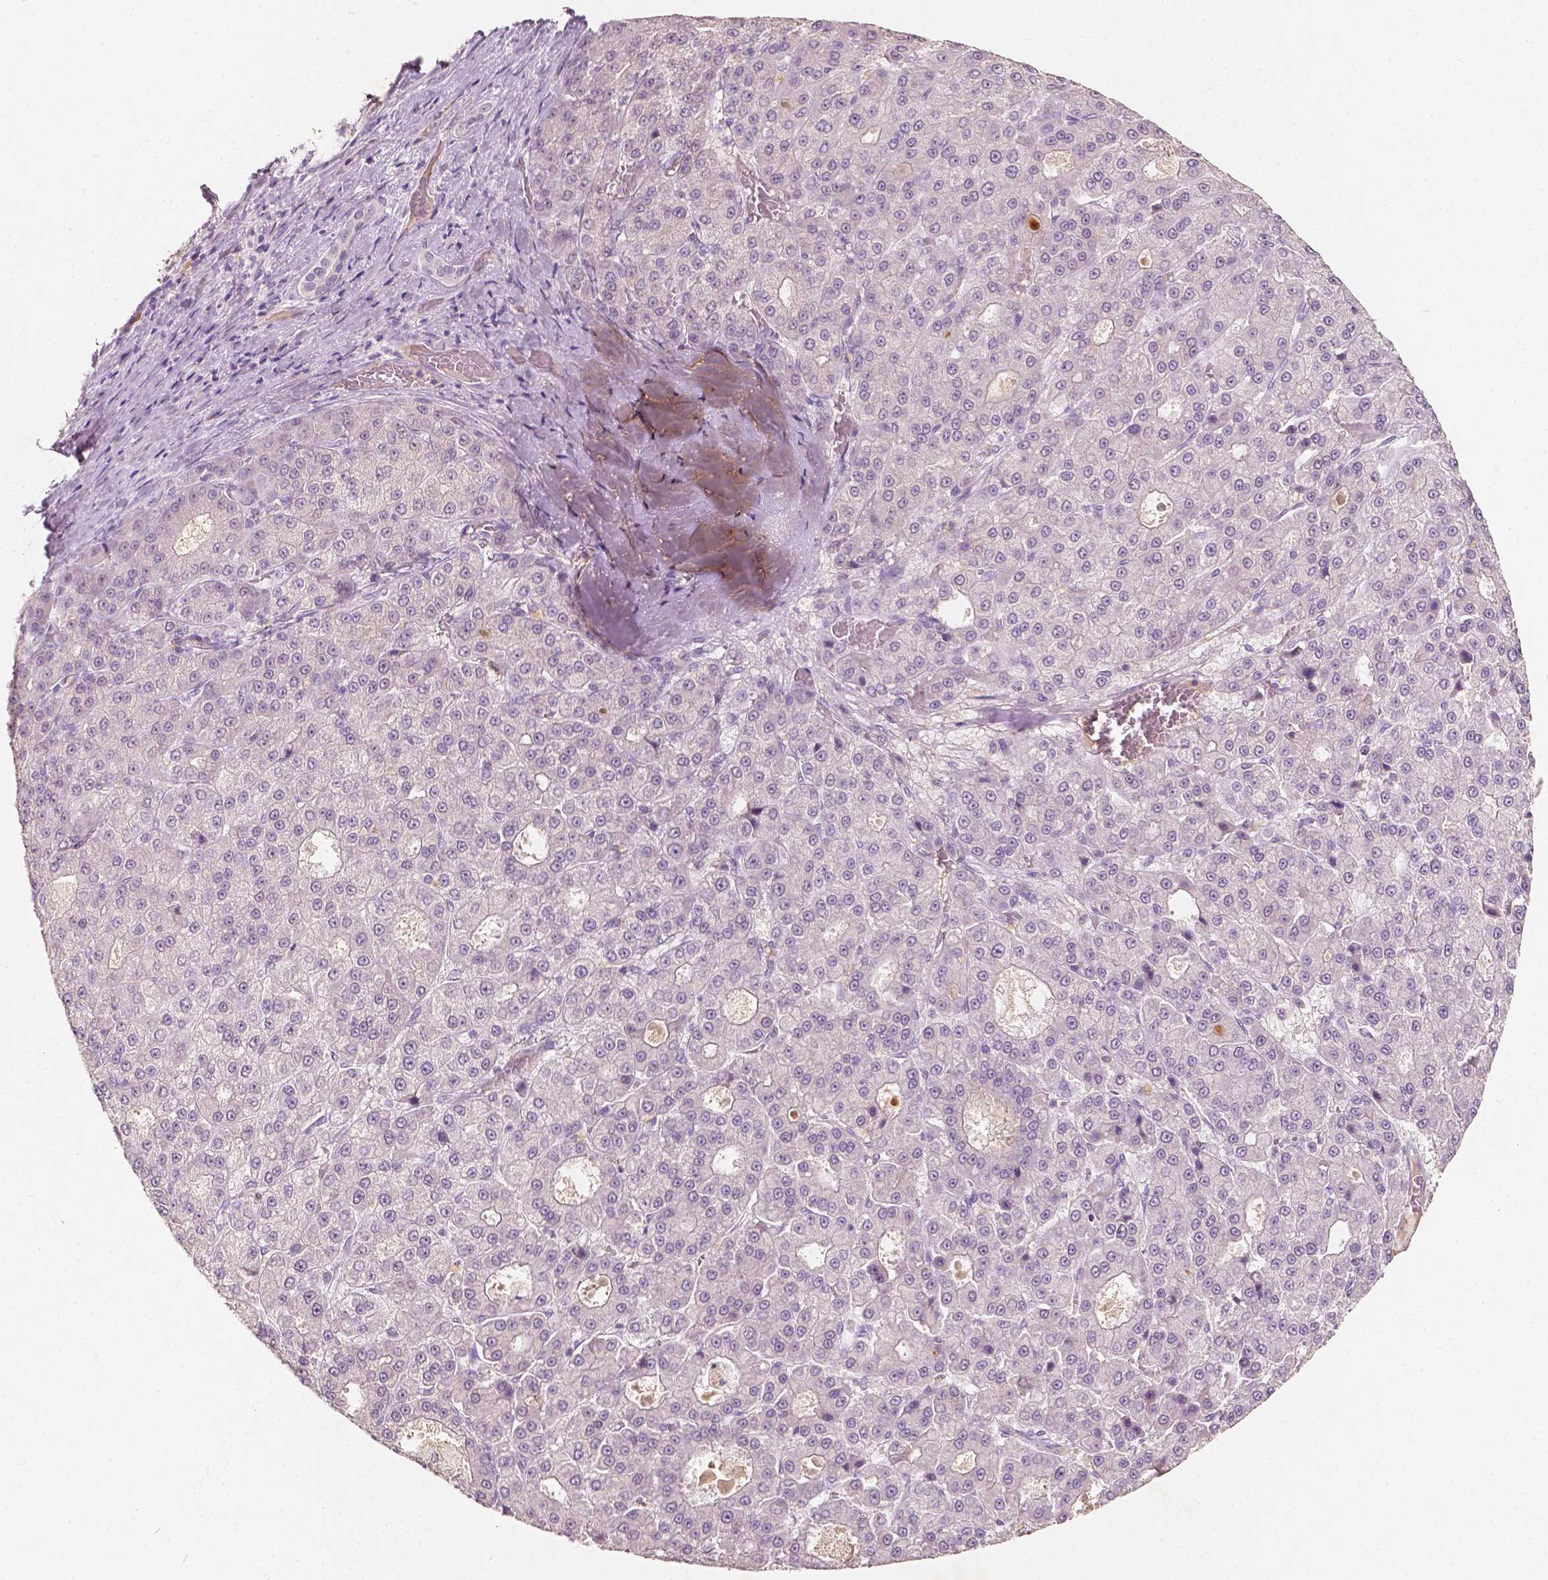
{"staining": {"intensity": "negative", "quantity": "none", "location": "none"}, "tissue": "liver cancer", "cell_type": "Tumor cells", "image_type": "cancer", "snomed": [{"axis": "morphology", "description": "Carcinoma, Hepatocellular, NOS"}, {"axis": "topography", "description": "Liver"}], "caption": "Immunohistochemical staining of liver hepatocellular carcinoma exhibits no significant expression in tumor cells. Nuclei are stained in blue.", "gene": "SOX15", "patient": {"sex": "male", "age": 70}}